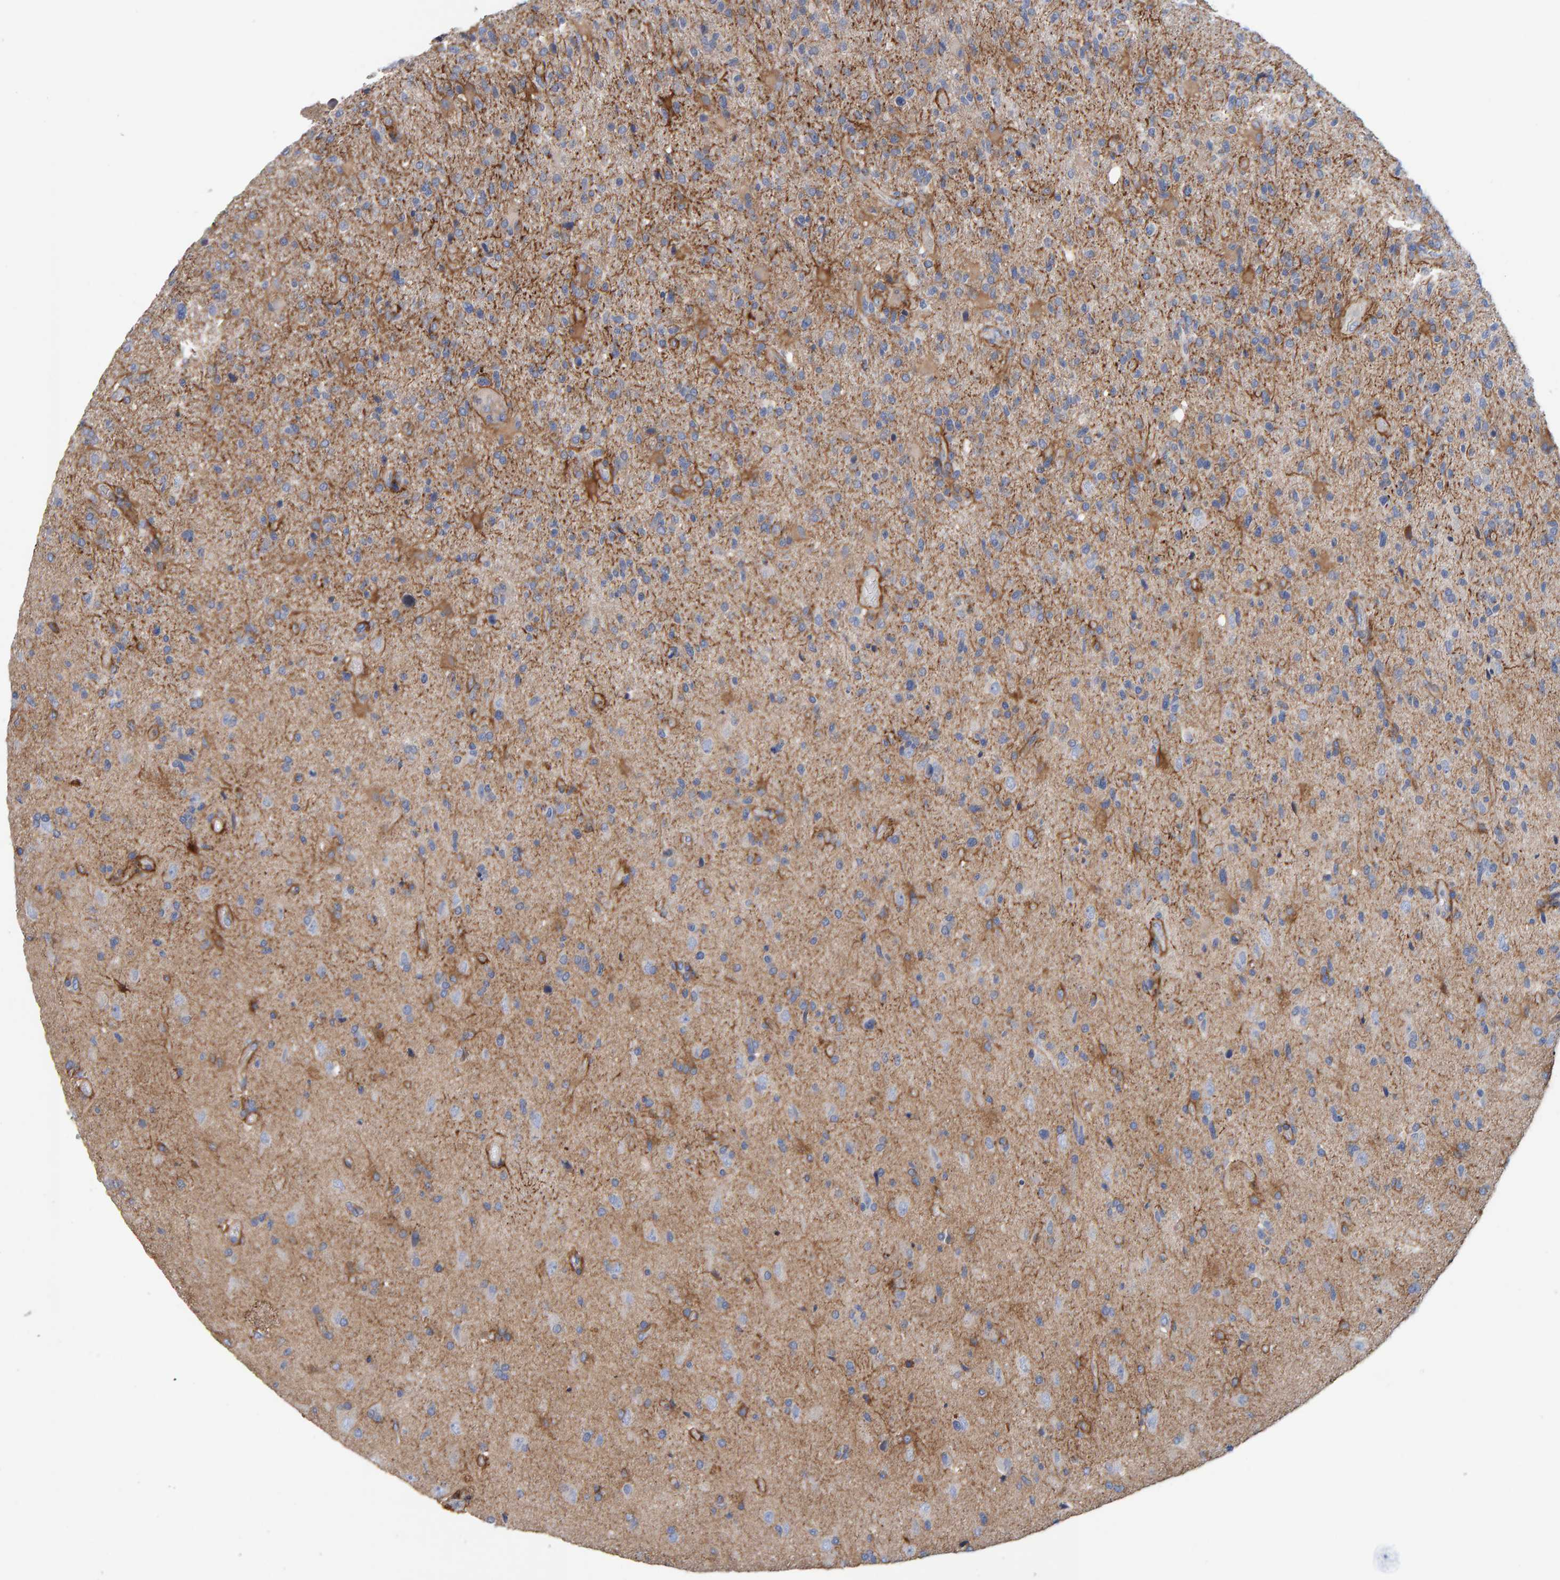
{"staining": {"intensity": "weak", "quantity": "<25%", "location": "cytoplasmic/membranous"}, "tissue": "glioma", "cell_type": "Tumor cells", "image_type": "cancer", "snomed": [{"axis": "morphology", "description": "Glioma, malignant, High grade"}, {"axis": "topography", "description": "Brain"}], "caption": "This image is of high-grade glioma (malignant) stained with immunohistochemistry to label a protein in brown with the nuclei are counter-stained blue. There is no positivity in tumor cells. (DAB (3,3'-diaminobenzidine) immunohistochemistry (IHC) visualized using brightfield microscopy, high magnification).", "gene": "RGP1", "patient": {"sex": "male", "age": 72}}